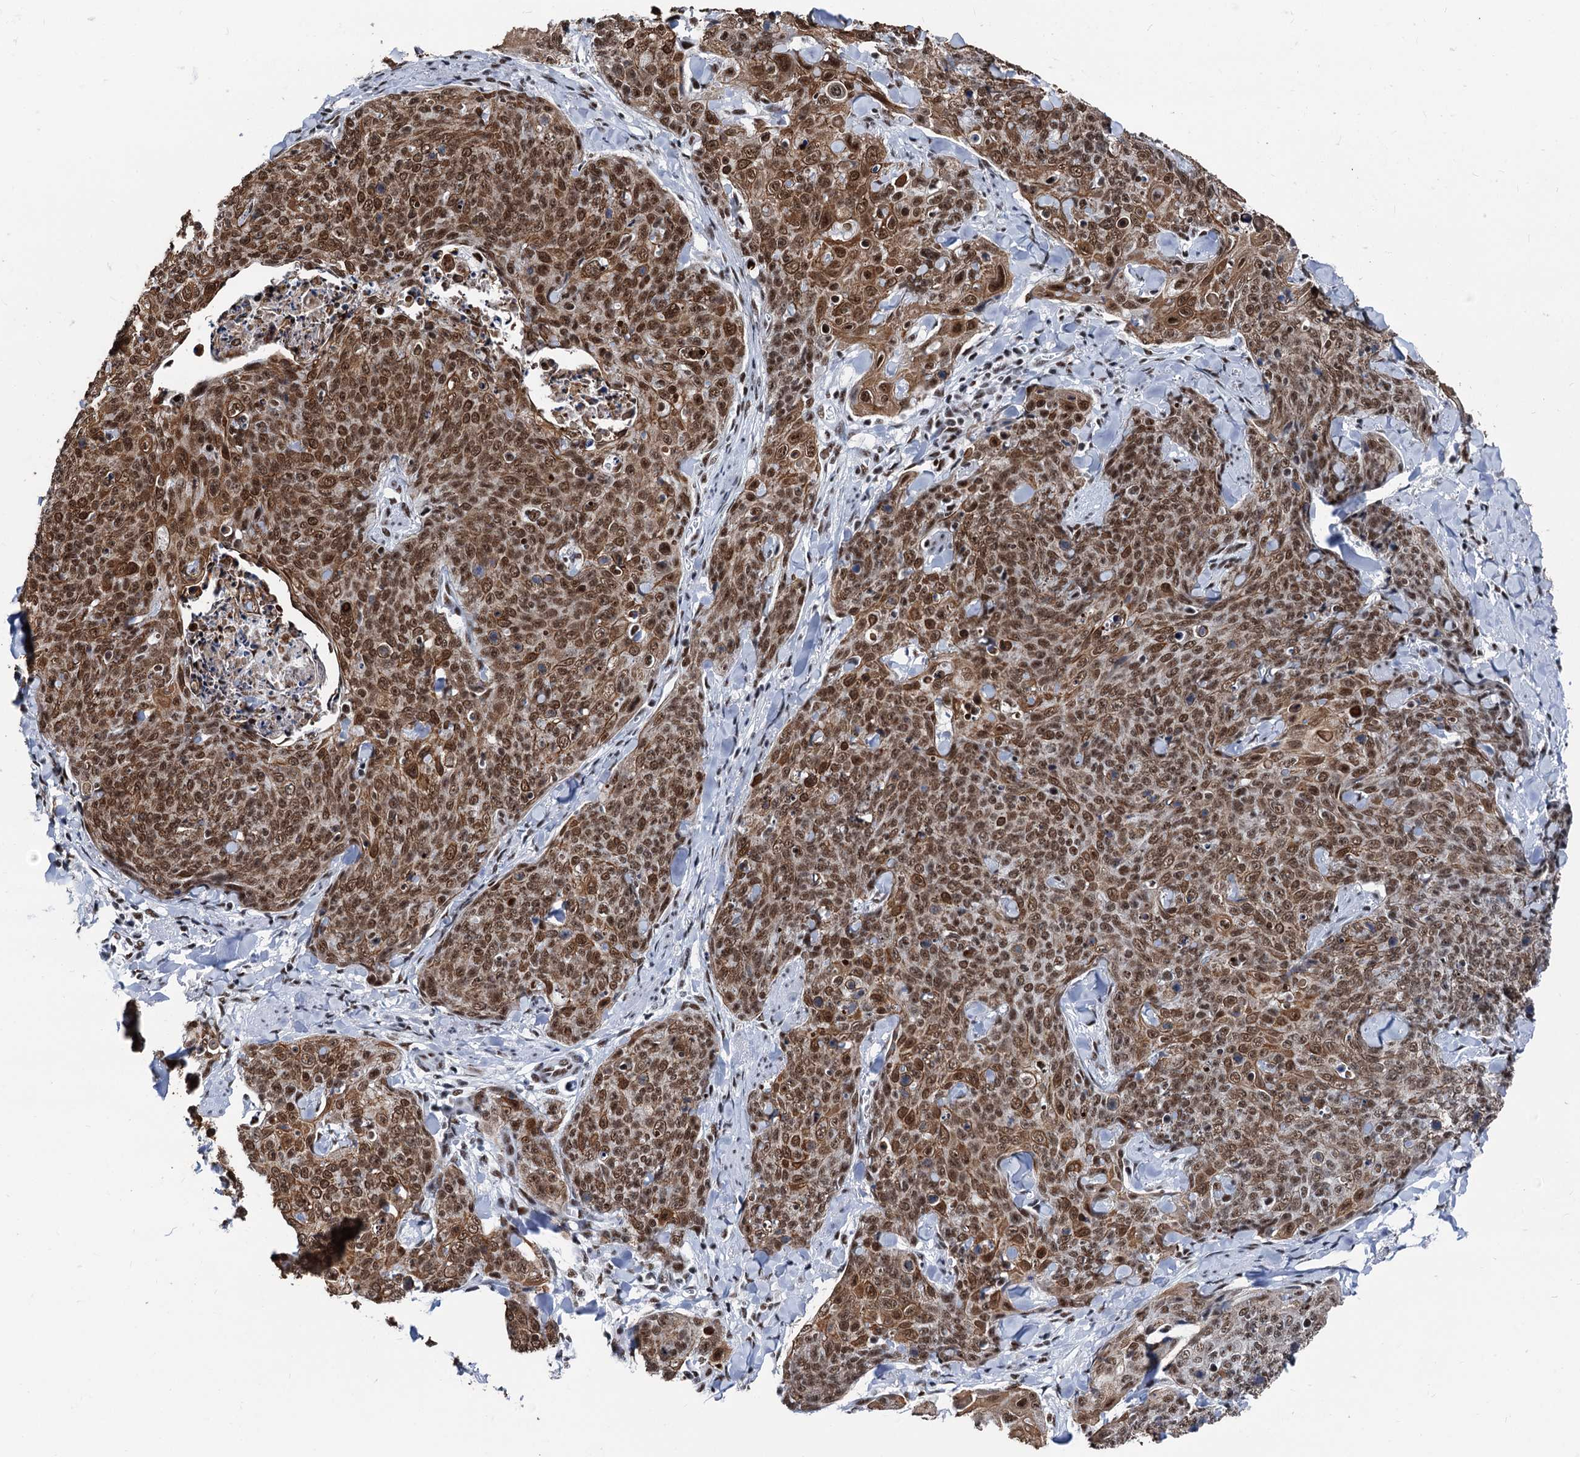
{"staining": {"intensity": "moderate", "quantity": ">75%", "location": "cytoplasmic/membranous,nuclear"}, "tissue": "skin cancer", "cell_type": "Tumor cells", "image_type": "cancer", "snomed": [{"axis": "morphology", "description": "Squamous cell carcinoma, NOS"}, {"axis": "topography", "description": "Skin"}, {"axis": "topography", "description": "Vulva"}], "caption": "DAB (3,3'-diaminobenzidine) immunohistochemical staining of skin squamous cell carcinoma displays moderate cytoplasmic/membranous and nuclear protein positivity in approximately >75% of tumor cells. (Stains: DAB (3,3'-diaminobenzidine) in brown, nuclei in blue, Microscopy: brightfield microscopy at high magnification).", "gene": "DDX23", "patient": {"sex": "female", "age": 85}}